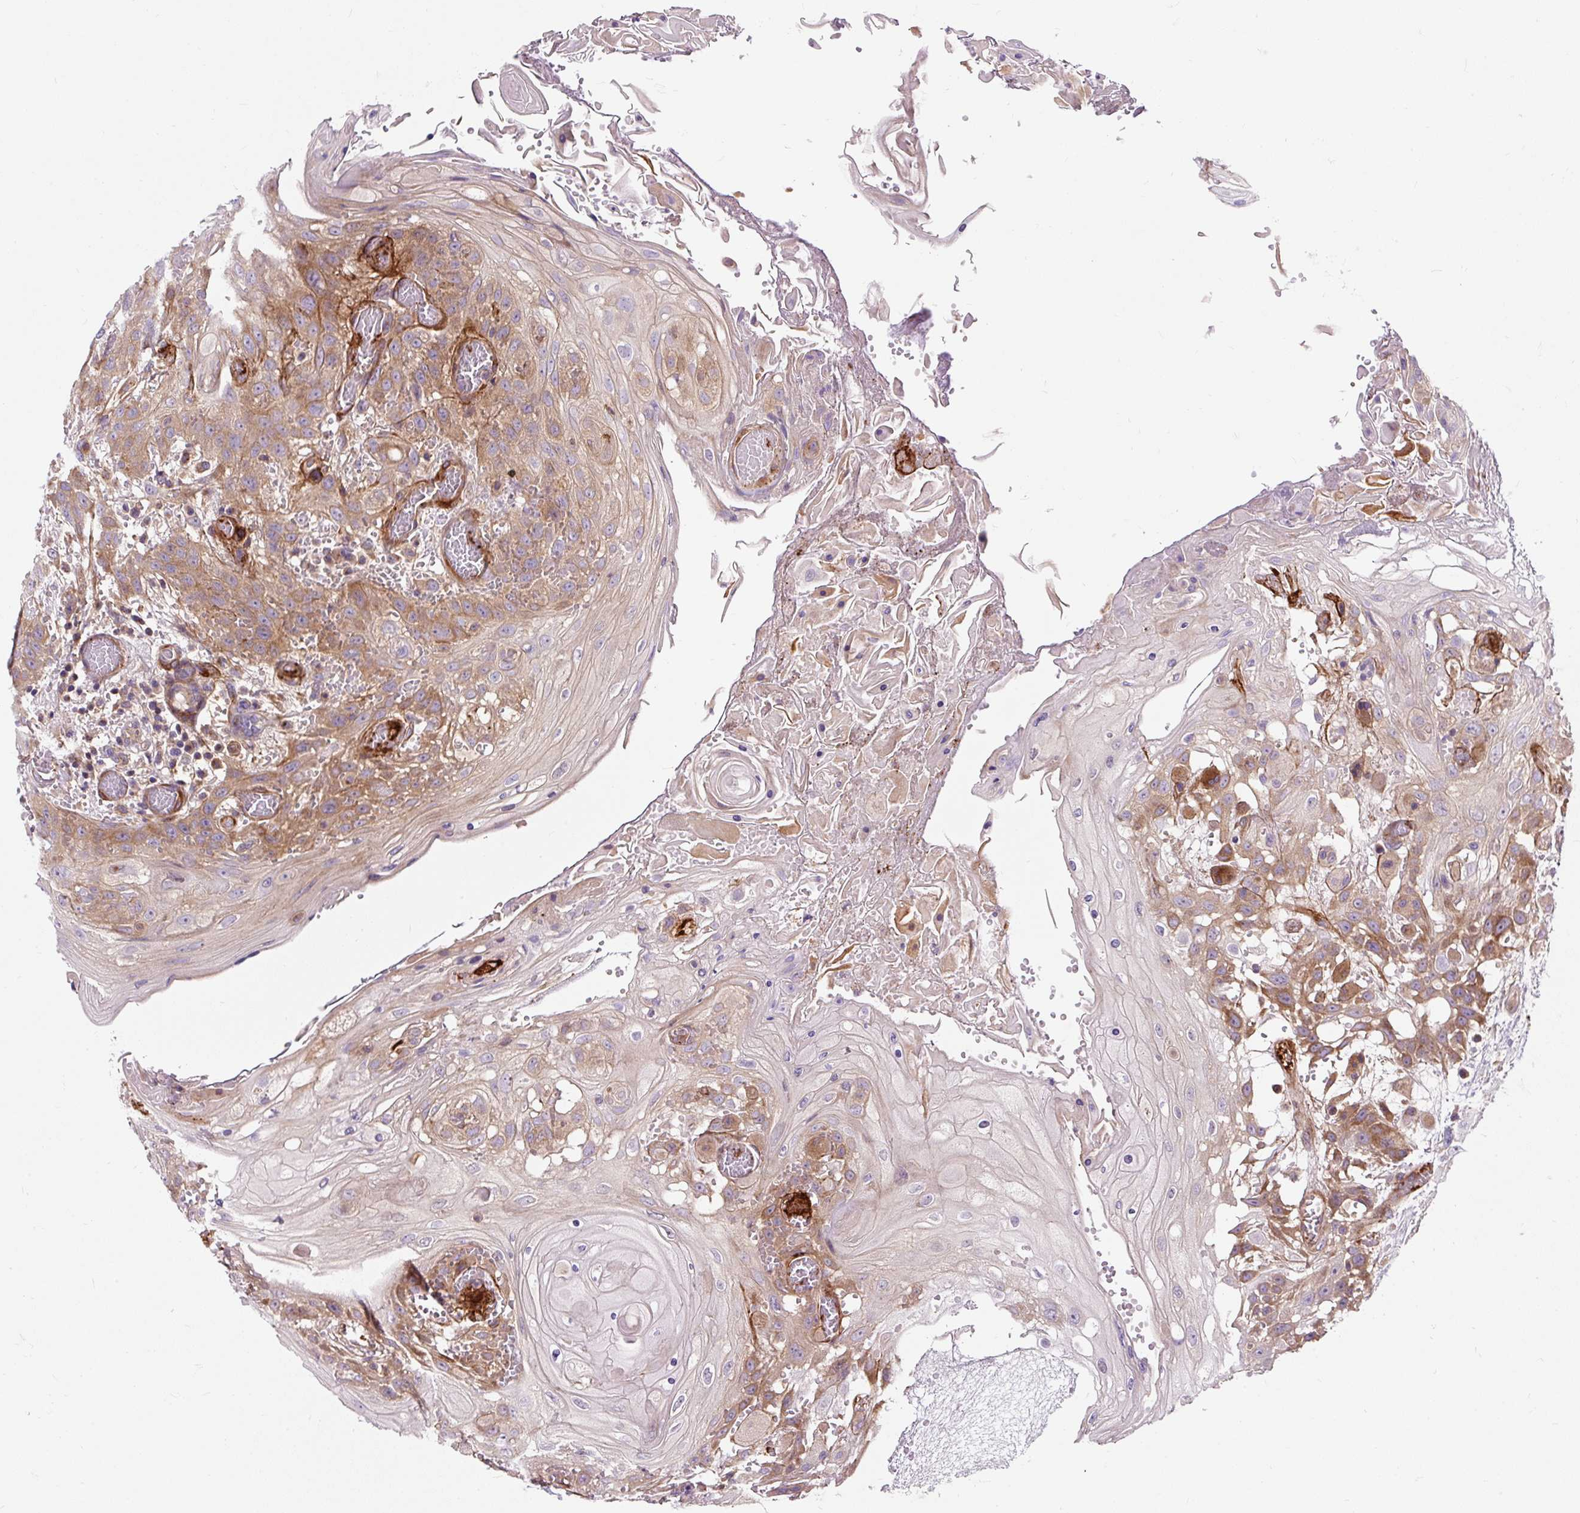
{"staining": {"intensity": "moderate", "quantity": "25%-75%", "location": "cytoplasmic/membranous"}, "tissue": "head and neck cancer", "cell_type": "Tumor cells", "image_type": "cancer", "snomed": [{"axis": "morphology", "description": "Squamous cell carcinoma, NOS"}, {"axis": "topography", "description": "Head-Neck"}], "caption": "A high-resolution image shows IHC staining of head and neck squamous cell carcinoma, which displays moderate cytoplasmic/membranous expression in approximately 25%-75% of tumor cells.", "gene": "PCDHGB3", "patient": {"sex": "female", "age": 43}}